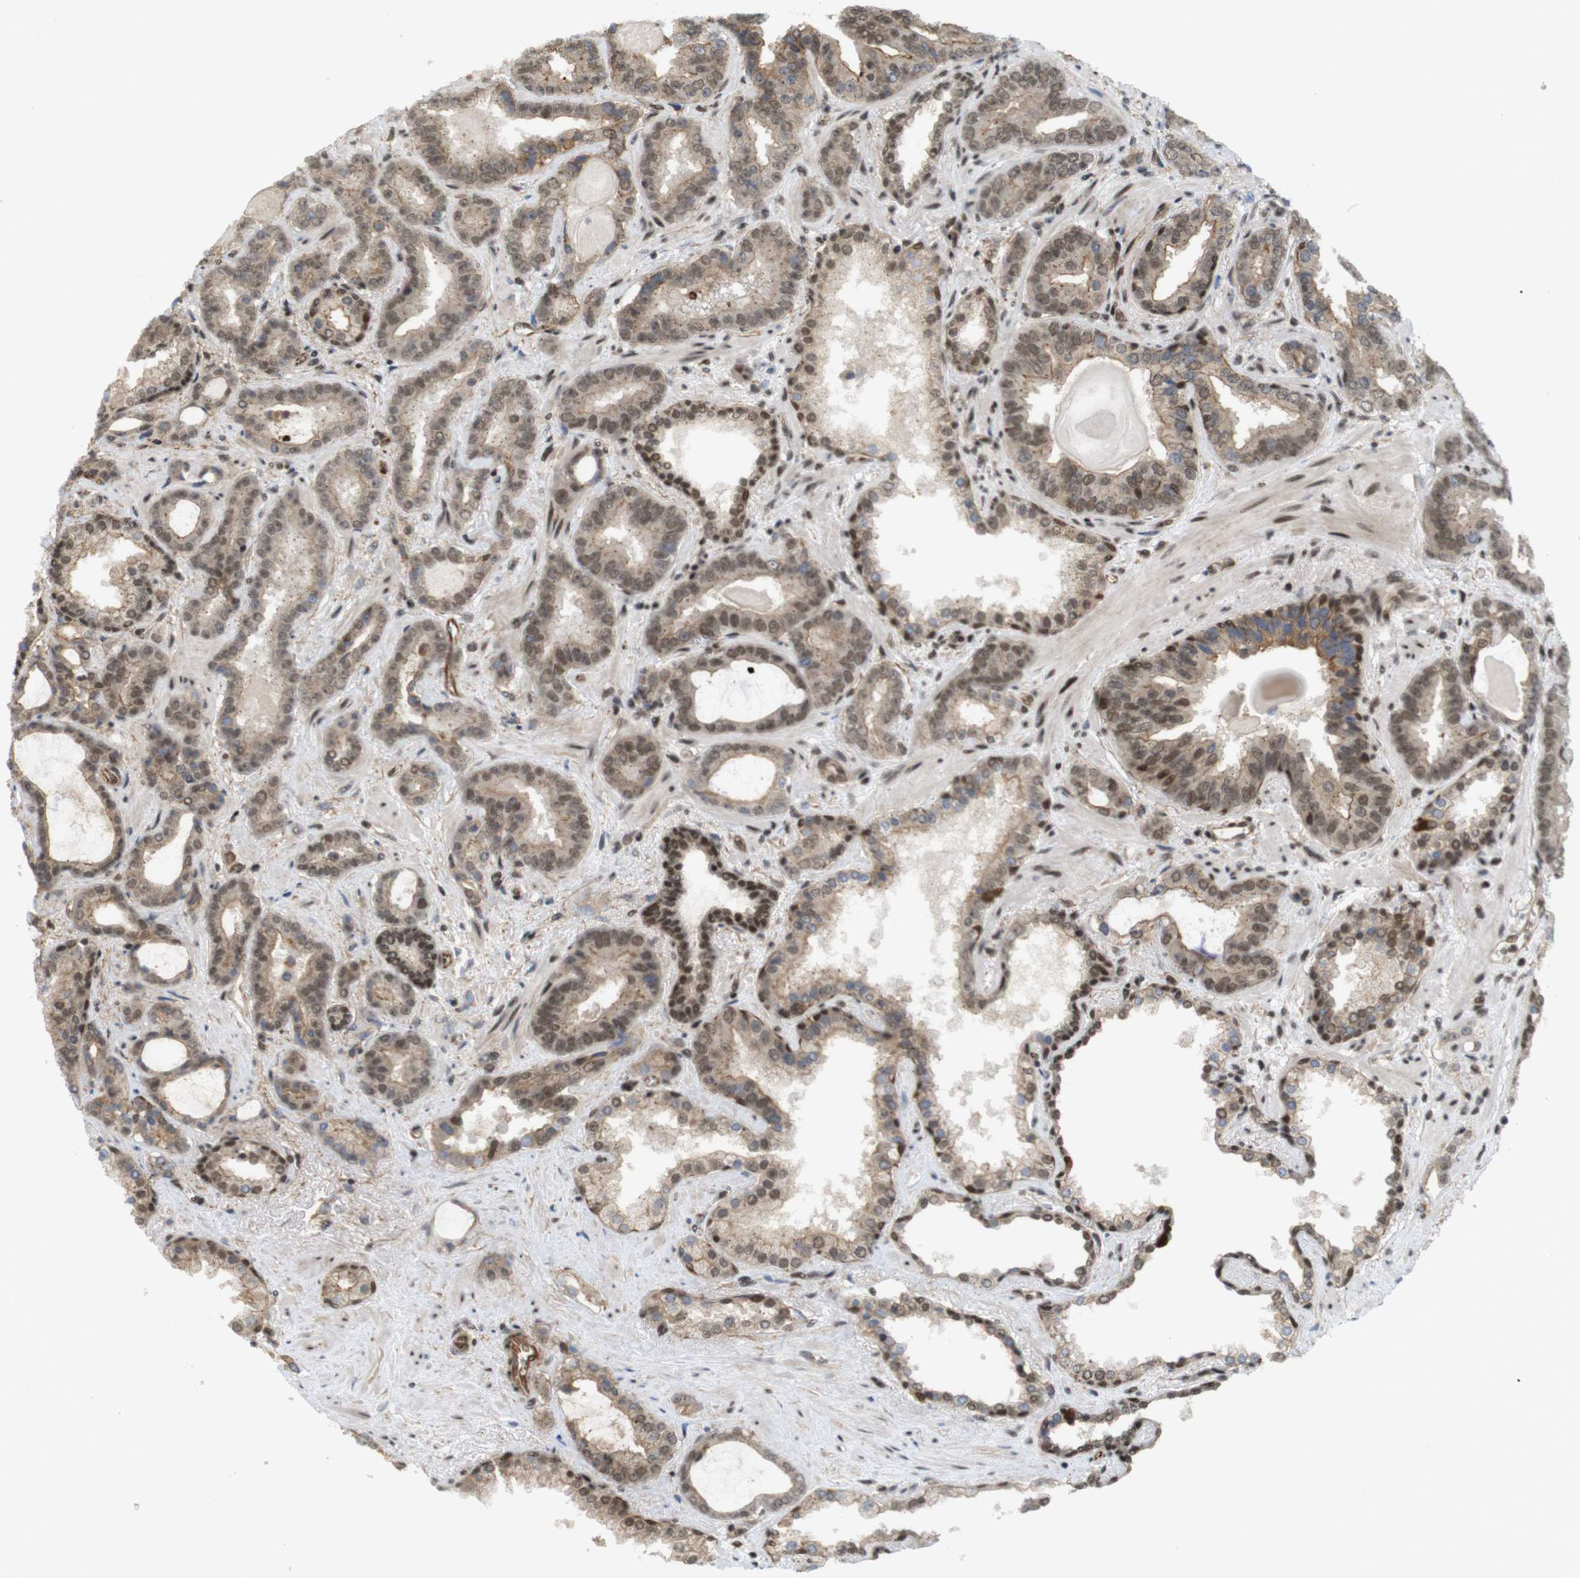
{"staining": {"intensity": "moderate", "quantity": ">75%", "location": "cytoplasmic/membranous,nuclear"}, "tissue": "prostate cancer", "cell_type": "Tumor cells", "image_type": "cancer", "snomed": [{"axis": "morphology", "description": "Adenocarcinoma, Low grade"}, {"axis": "topography", "description": "Prostate"}], "caption": "Approximately >75% of tumor cells in prostate cancer (low-grade adenocarcinoma) show moderate cytoplasmic/membranous and nuclear protein staining as visualized by brown immunohistochemical staining.", "gene": "SP2", "patient": {"sex": "male", "age": 60}}